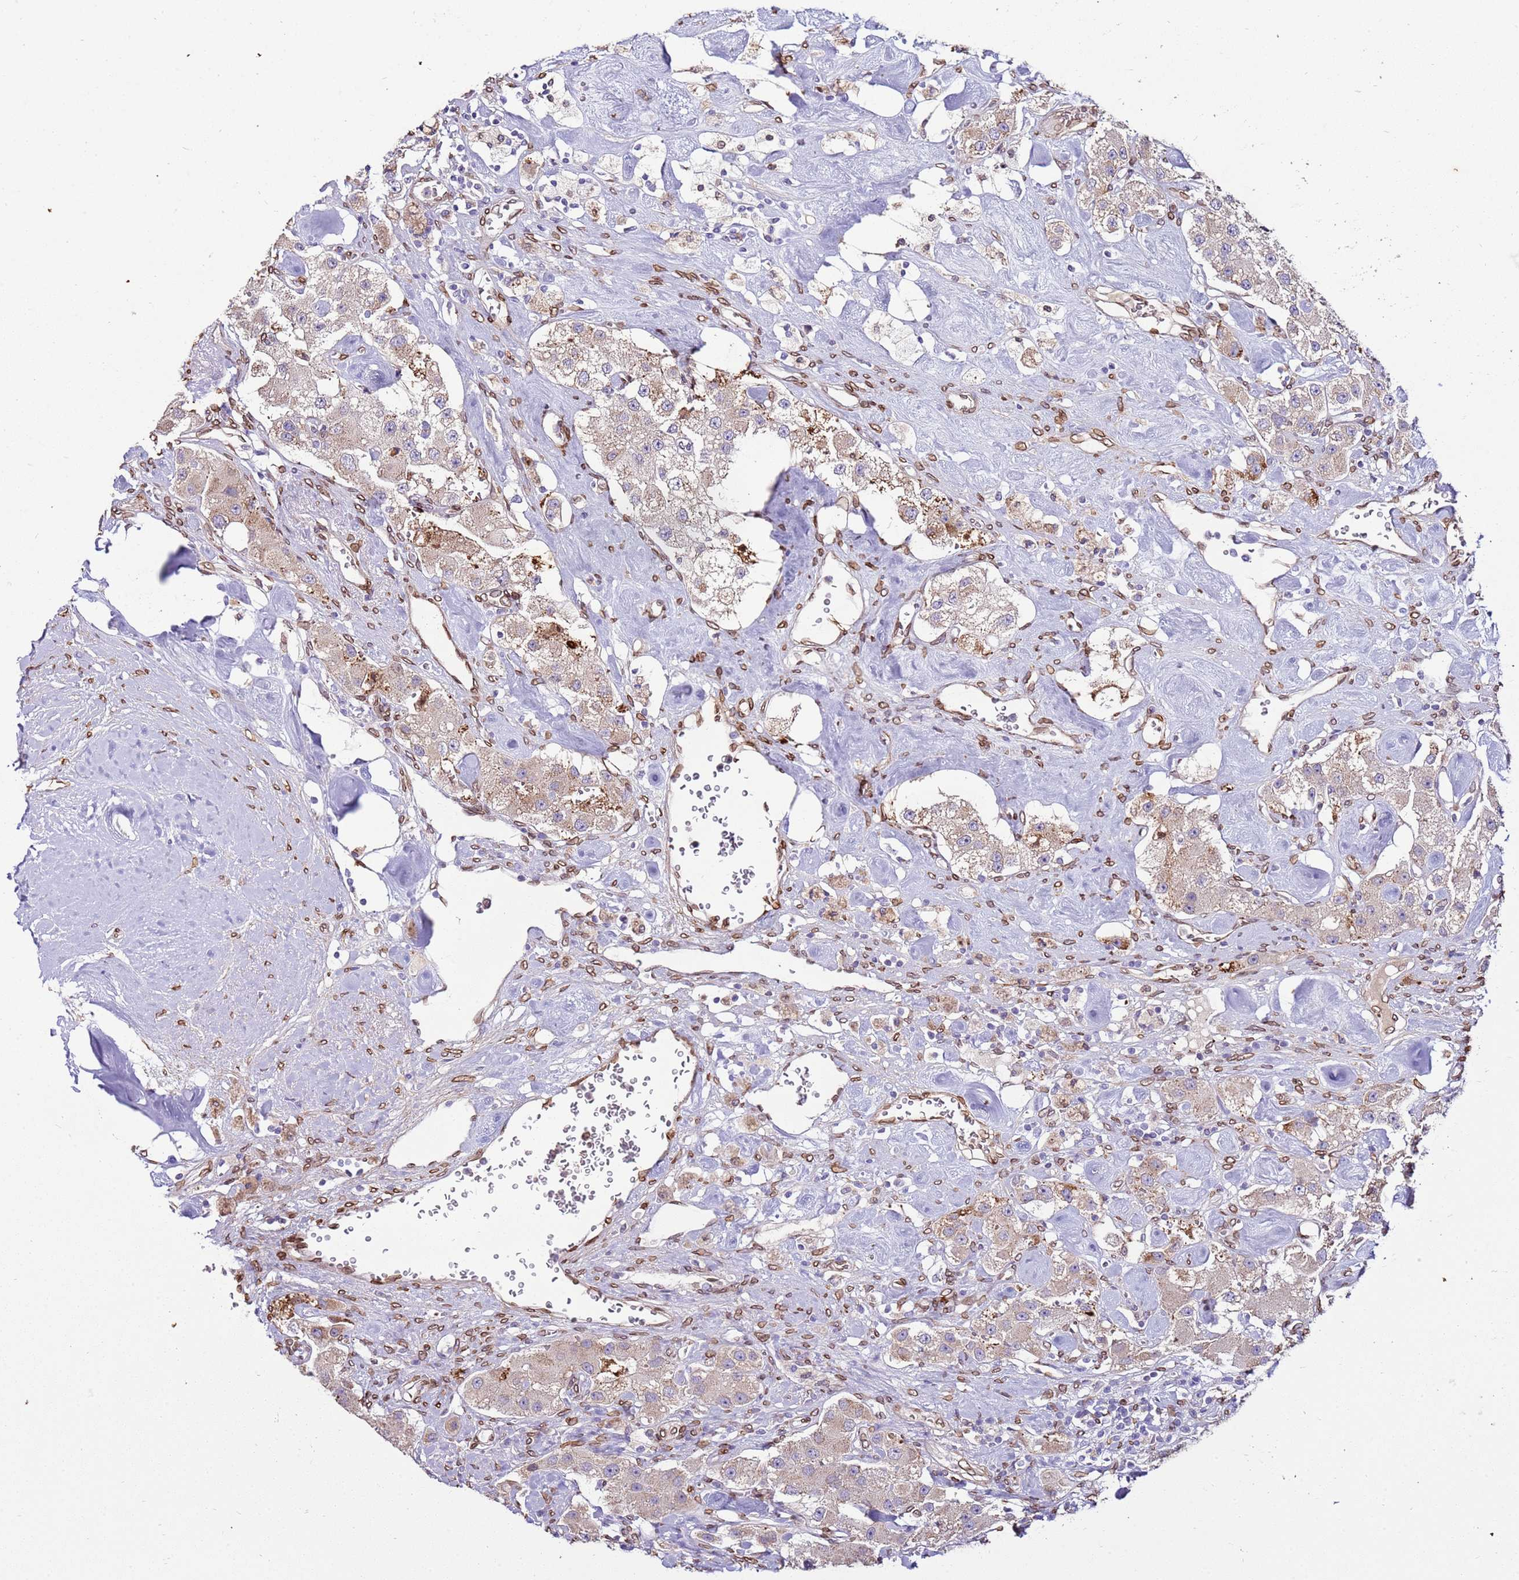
{"staining": {"intensity": "negative", "quantity": "none", "location": "none"}, "tissue": "carcinoid", "cell_type": "Tumor cells", "image_type": "cancer", "snomed": [{"axis": "morphology", "description": "Carcinoid, malignant, NOS"}, {"axis": "topography", "description": "Pancreas"}], "caption": "This image is of carcinoid stained with immunohistochemistry (IHC) to label a protein in brown with the nuclei are counter-stained blue. There is no positivity in tumor cells. The staining is performed using DAB (3,3'-diaminobenzidine) brown chromogen with nuclei counter-stained in using hematoxylin.", "gene": "TMEM47", "patient": {"sex": "male", "age": 41}}